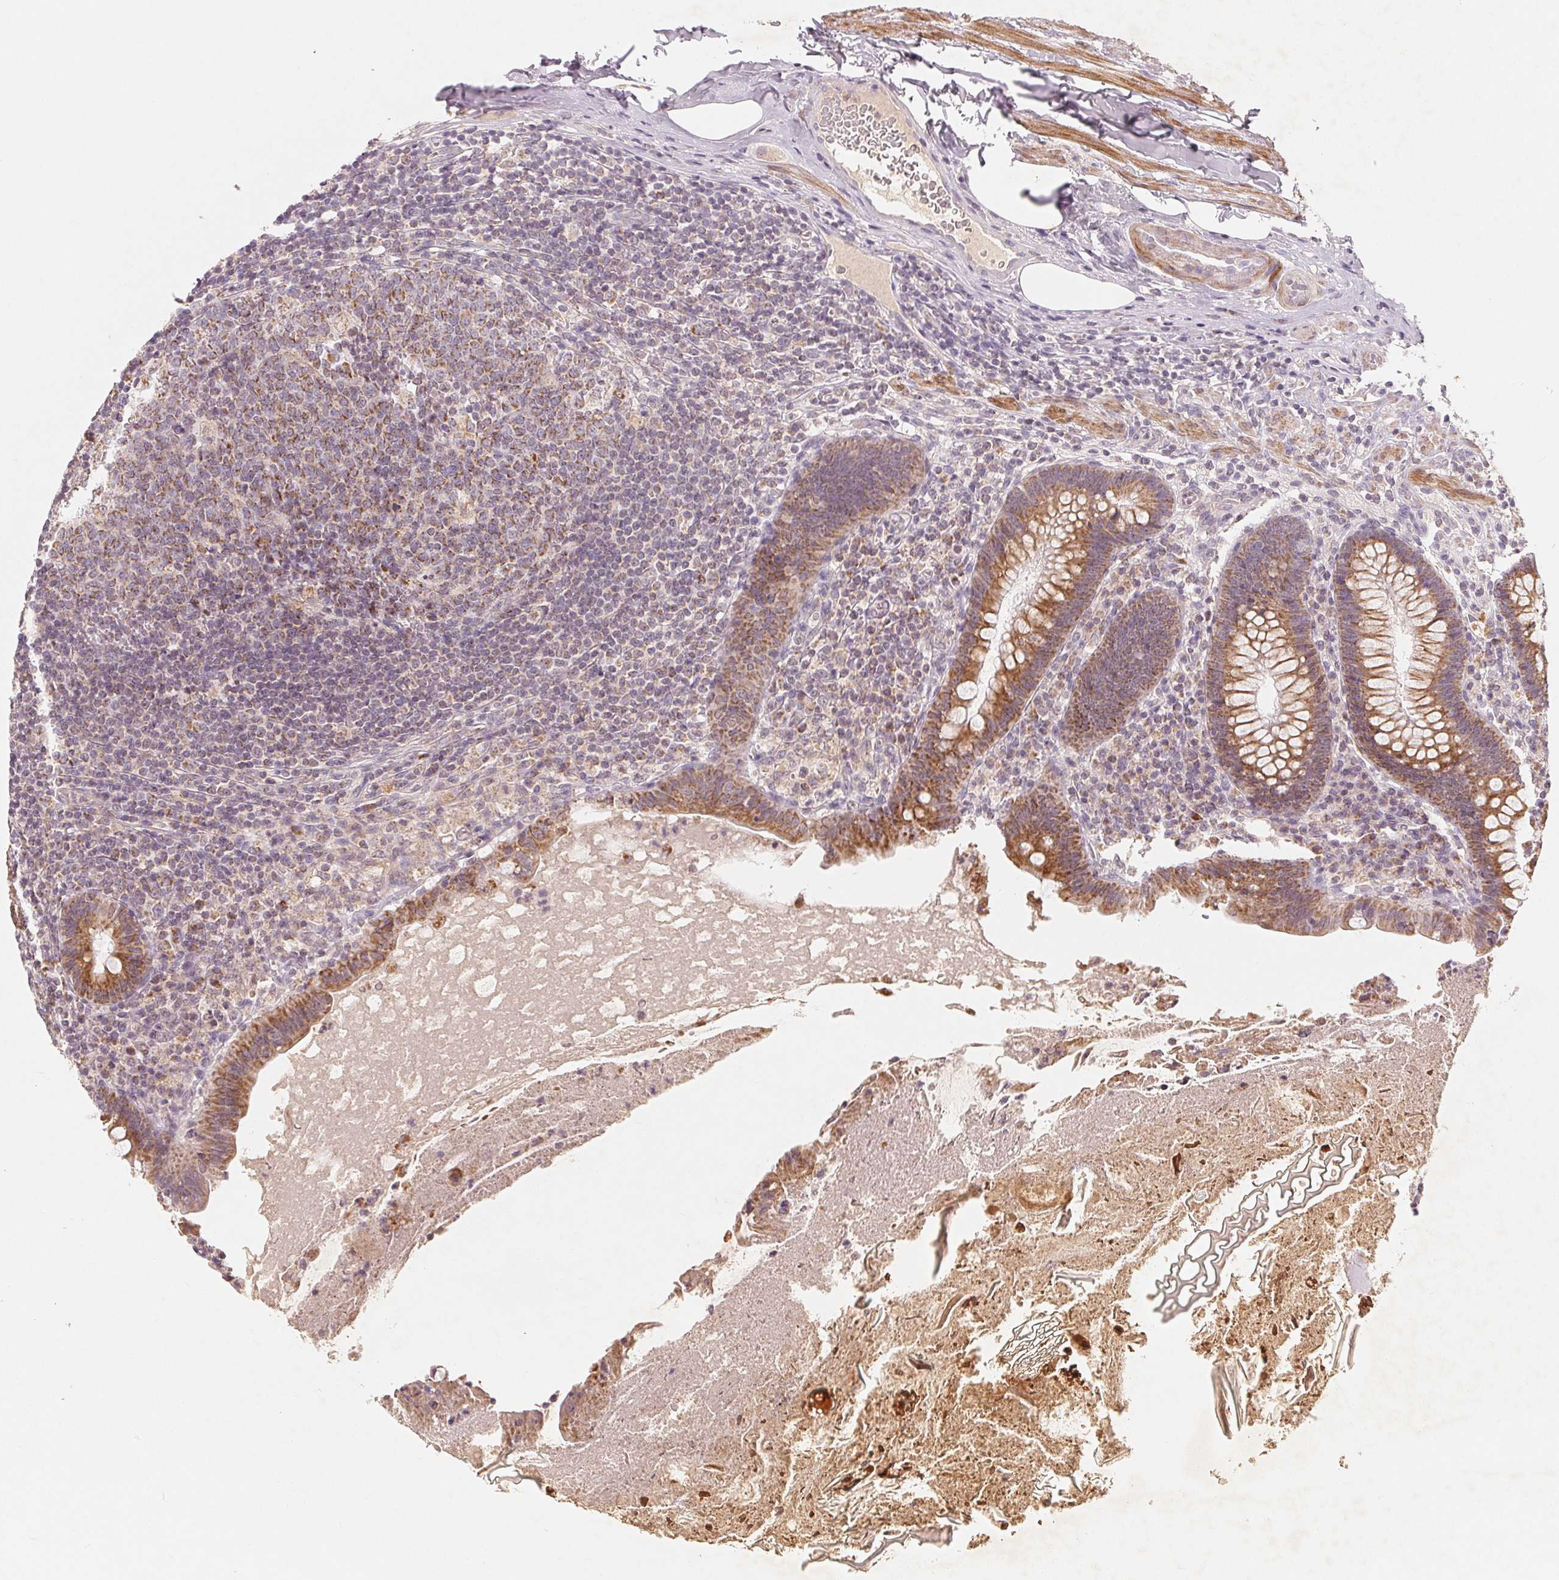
{"staining": {"intensity": "moderate", "quantity": ">75%", "location": "cytoplasmic/membranous"}, "tissue": "appendix", "cell_type": "Glandular cells", "image_type": "normal", "snomed": [{"axis": "morphology", "description": "Normal tissue, NOS"}, {"axis": "topography", "description": "Appendix"}], "caption": "Protein staining shows moderate cytoplasmic/membranous expression in about >75% of glandular cells in normal appendix.", "gene": "GHITM", "patient": {"sex": "male", "age": 47}}